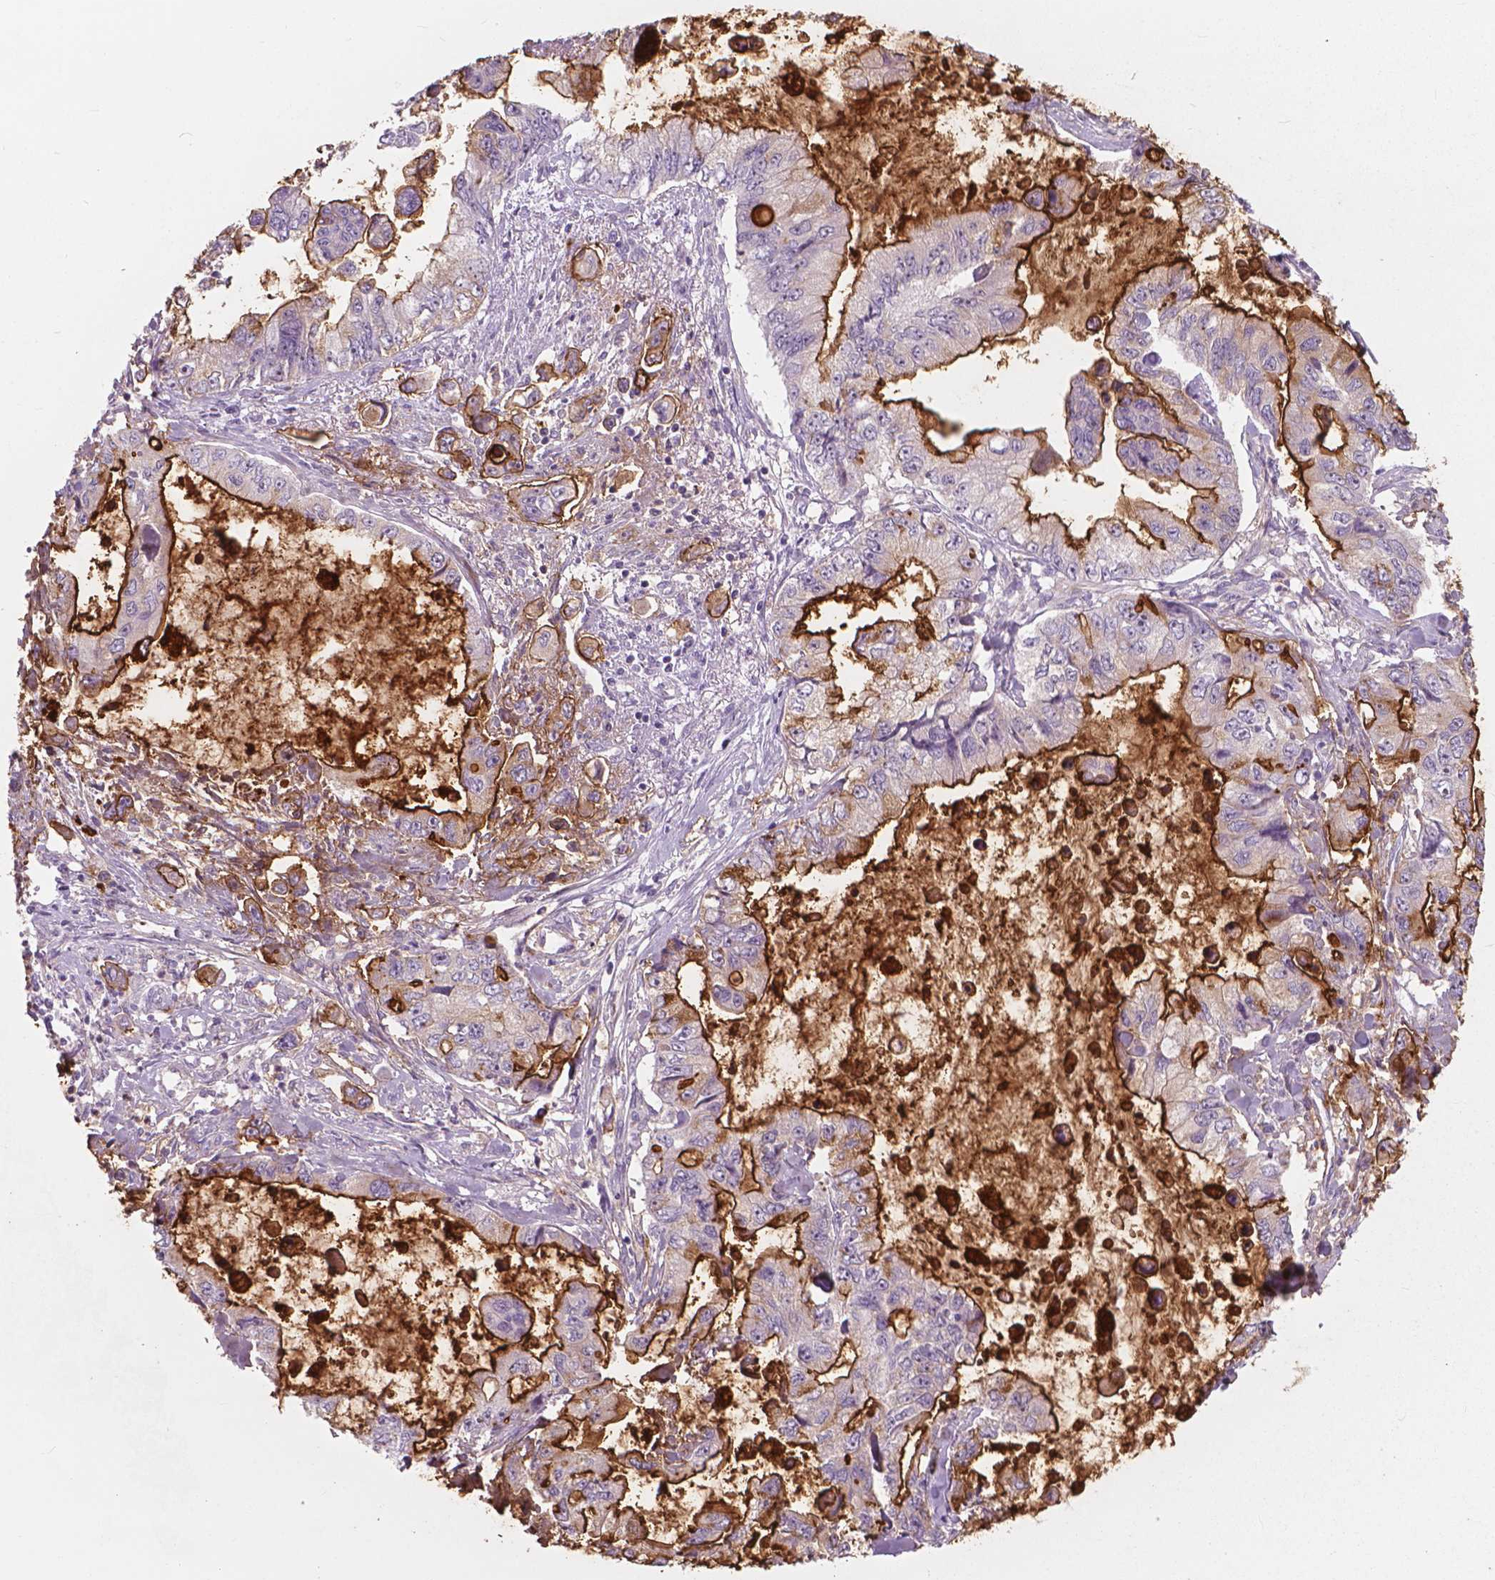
{"staining": {"intensity": "strong", "quantity": "<25%", "location": "cytoplasmic/membranous"}, "tissue": "stomach cancer", "cell_type": "Tumor cells", "image_type": "cancer", "snomed": [{"axis": "morphology", "description": "Adenocarcinoma, NOS"}, {"axis": "topography", "description": "Pancreas"}, {"axis": "topography", "description": "Stomach, upper"}, {"axis": "topography", "description": "Stomach"}], "caption": "DAB immunohistochemical staining of human adenocarcinoma (stomach) demonstrates strong cytoplasmic/membranous protein expression in approximately <25% of tumor cells. Immunohistochemistry (ihc) stains the protein of interest in brown and the nuclei are stained blue.", "gene": "GPRC5A", "patient": {"sex": "male", "age": 77}}